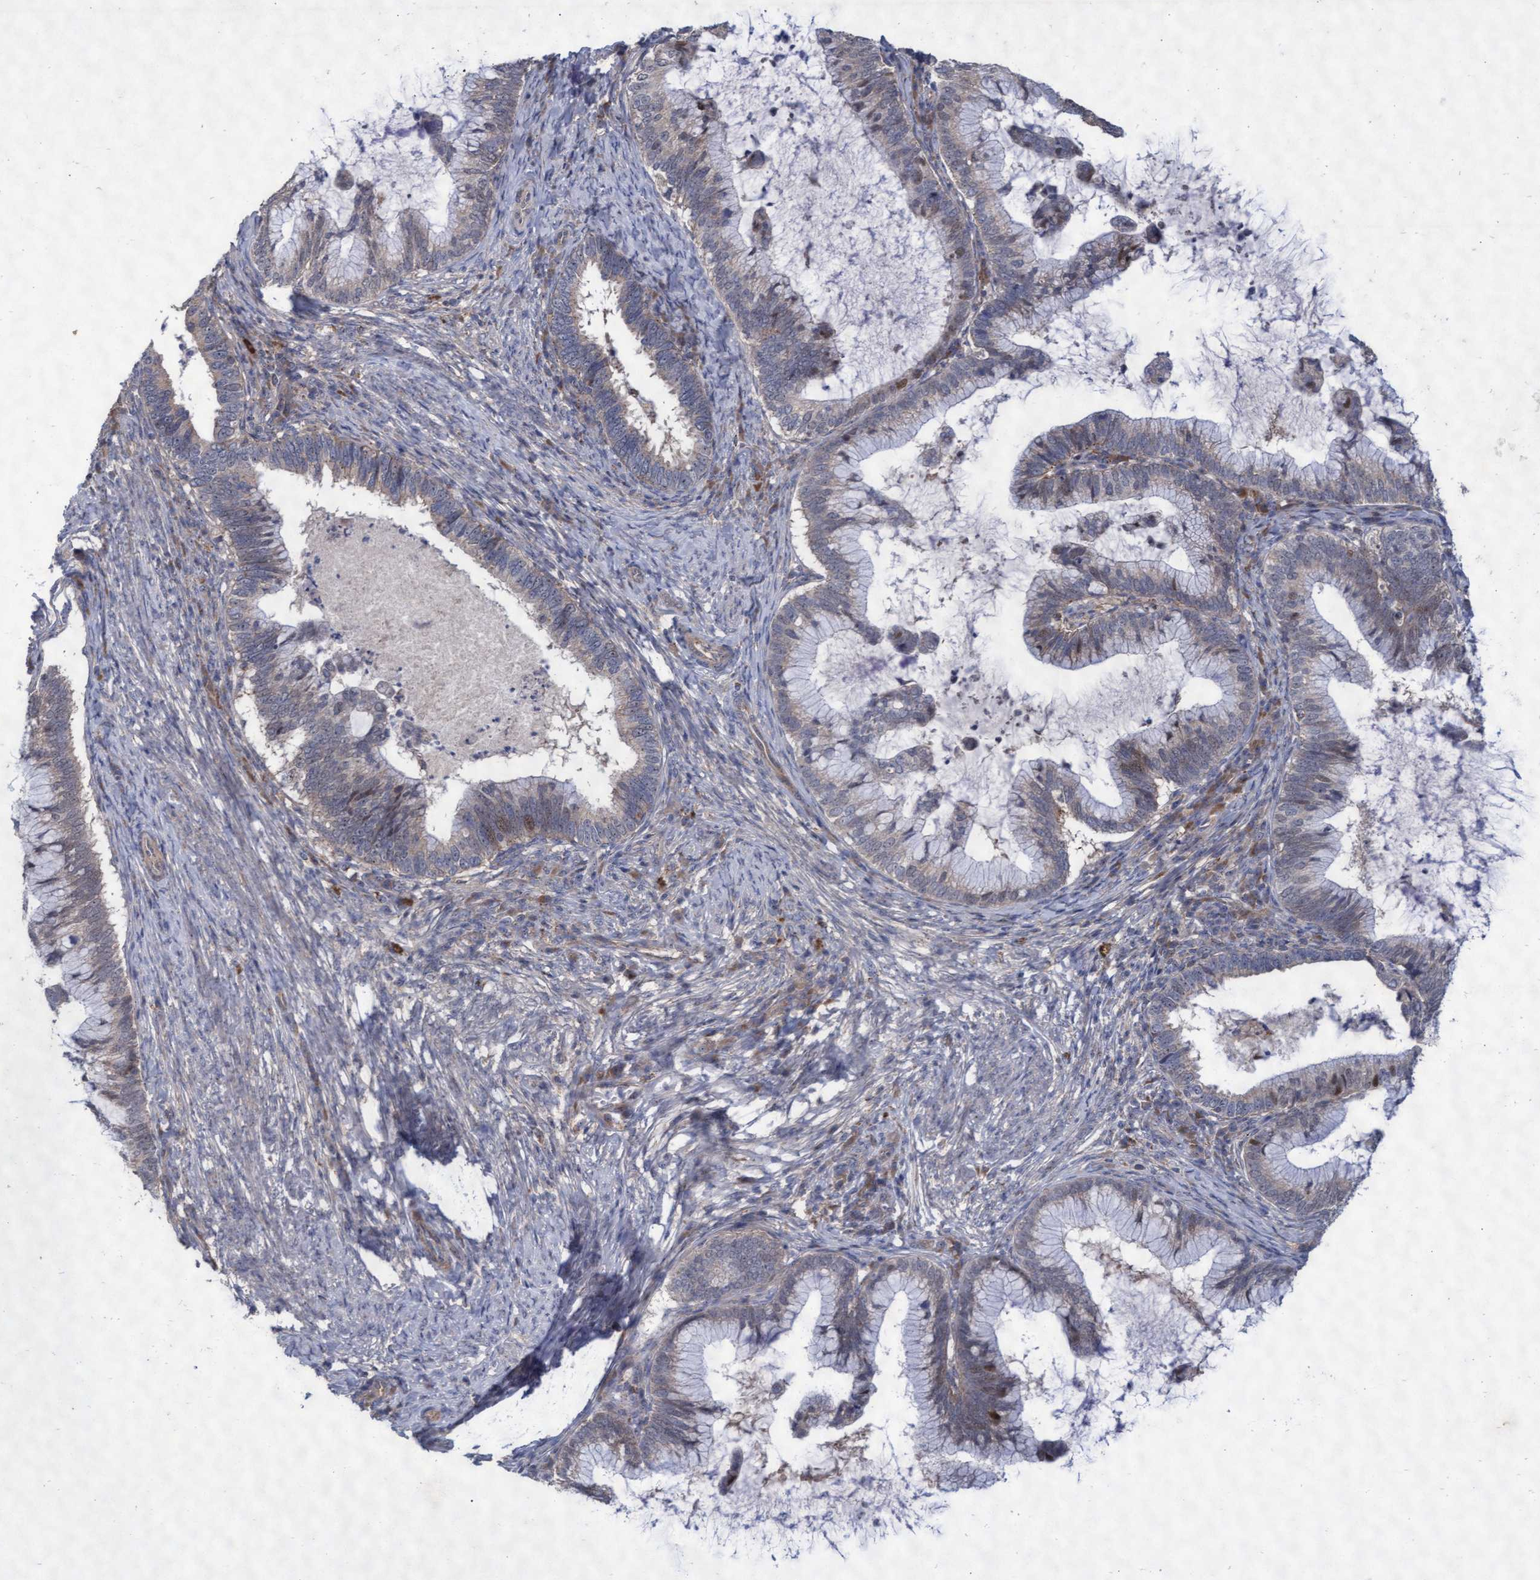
{"staining": {"intensity": "weak", "quantity": "<25%", "location": "nuclear"}, "tissue": "cervical cancer", "cell_type": "Tumor cells", "image_type": "cancer", "snomed": [{"axis": "morphology", "description": "Adenocarcinoma, NOS"}, {"axis": "topography", "description": "Cervix"}], "caption": "Immunohistochemistry of adenocarcinoma (cervical) reveals no positivity in tumor cells.", "gene": "ABCF2", "patient": {"sex": "female", "age": 36}}